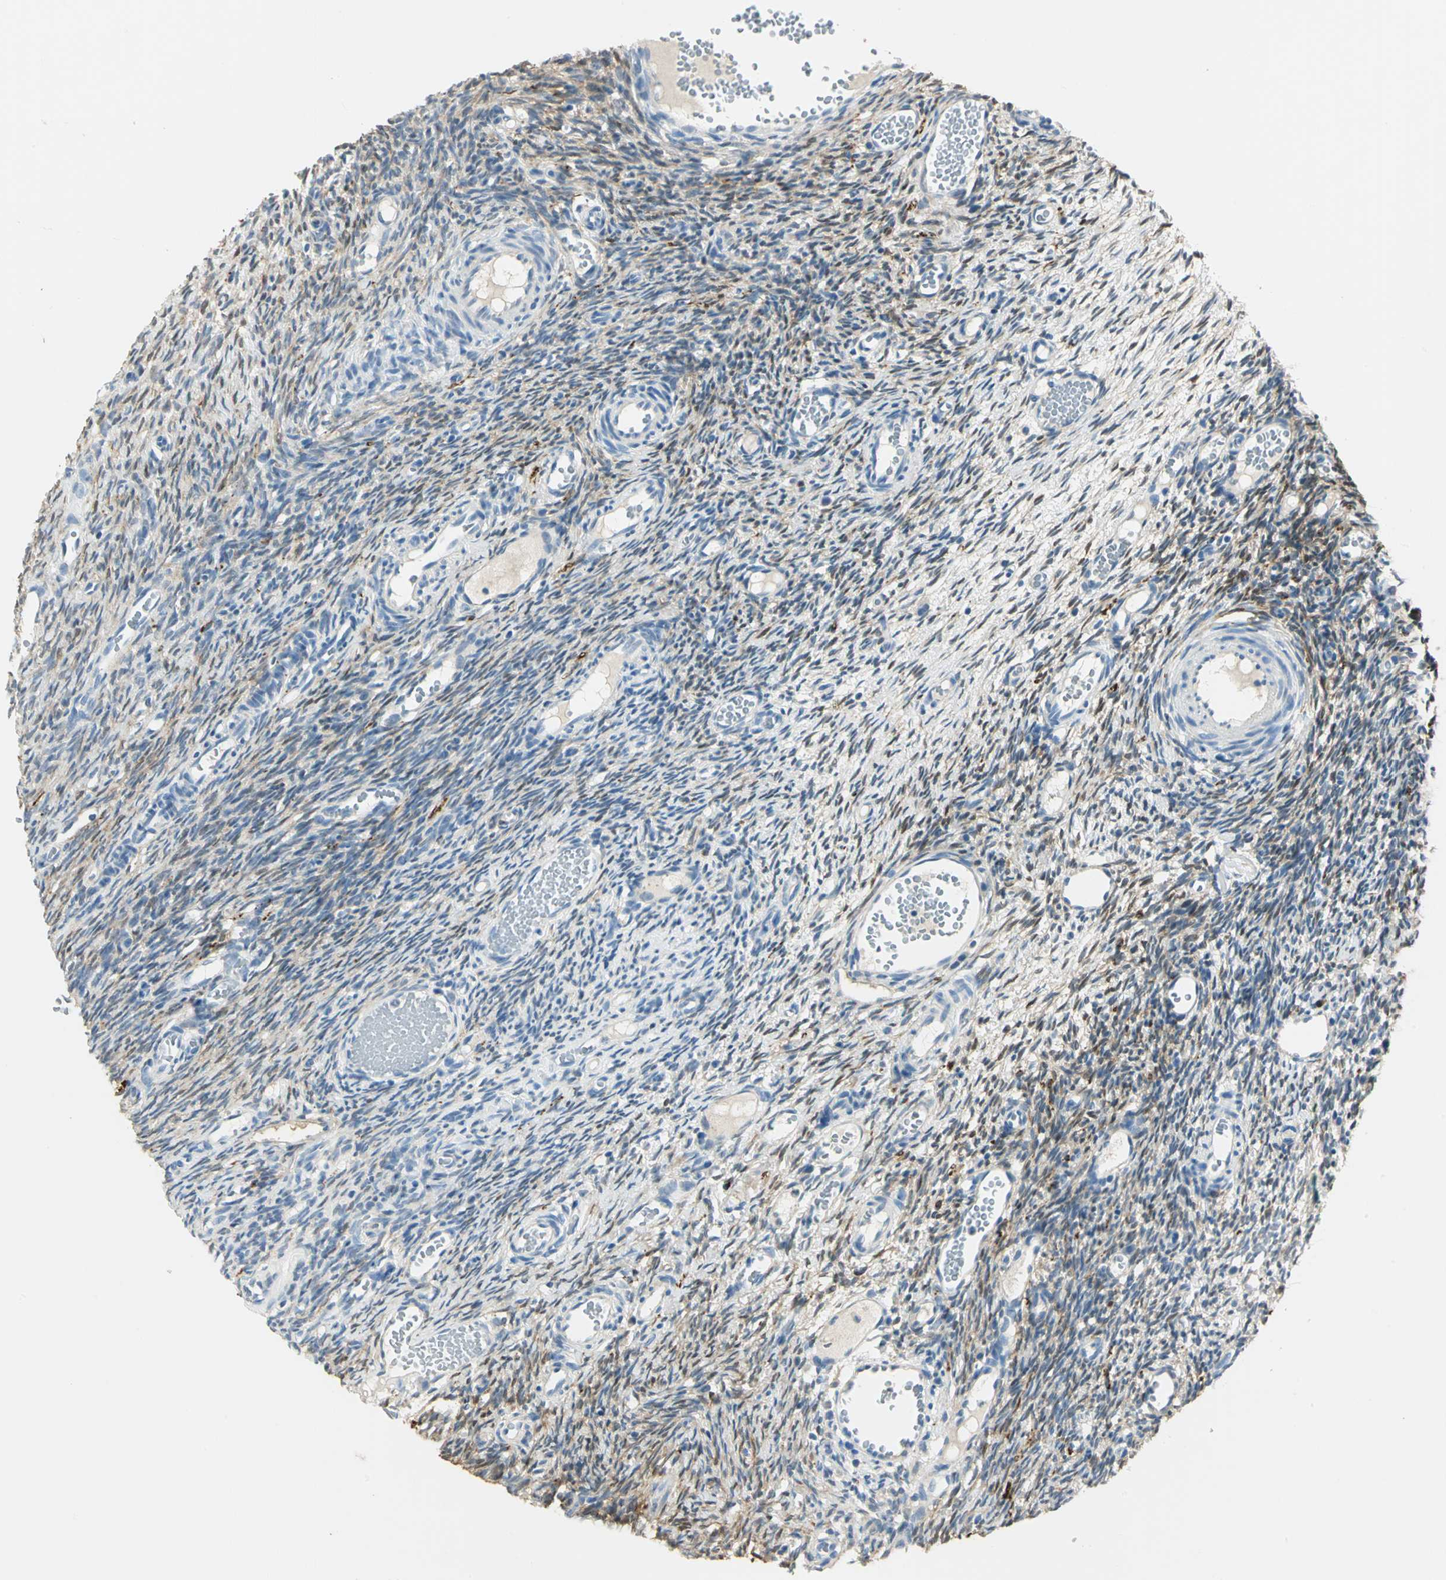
{"staining": {"intensity": "moderate", "quantity": "<25%", "location": "cytoplasmic/membranous,nuclear"}, "tissue": "ovary", "cell_type": "Ovarian stroma cells", "image_type": "normal", "snomed": [{"axis": "morphology", "description": "Normal tissue, NOS"}, {"axis": "topography", "description": "Ovary"}], "caption": "Immunohistochemical staining of benign human ovary displays <25% levels of moderate cytoplasmic/membranous,nuclear protein expression in approximately <25% of ovarian stroma cells. (DAB (3,3'-diaminobenzidine) IHC with brightfield microscopy, high magnification).", "gene": "UCHL1", "patient": {"sex": "female", "age": 35}}